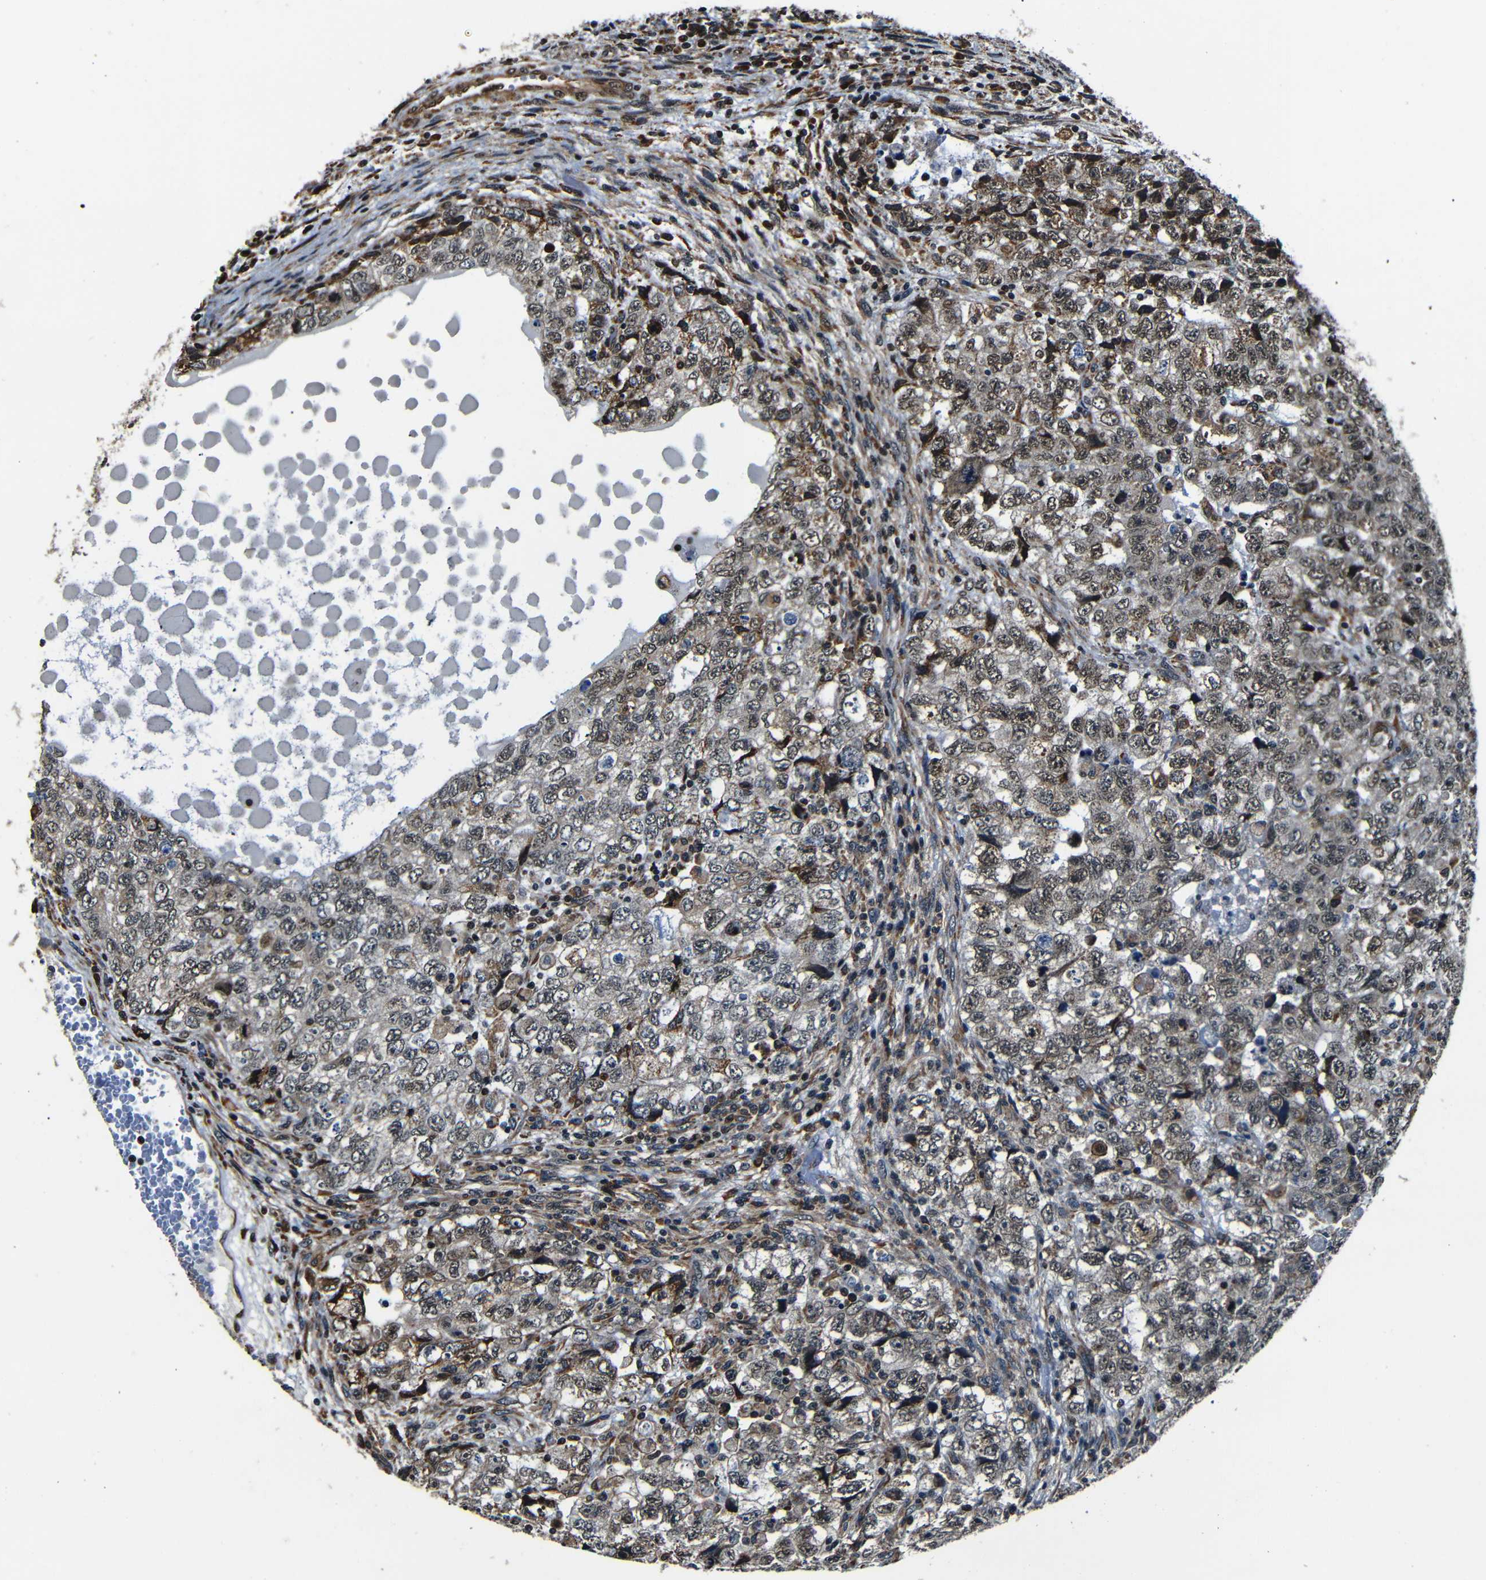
{"staining": {"intensity": "weak", "quantity": ">75%", "location": "cytoplasmic/membranous,nuclear"}, "tissue": "testis cancer", "cell_type": "Tumor cells", "image_type": "cancer", "snomed": [{"axis": "morphology", "description": "Carcinoma, Embryonal, NOS"}, {"axis": "topography", "description": "Testis"}], "caption": "DAB (3,3'-diaminobenzidine) immunohistochemical staining of human testis embryonal carcinoma demonstrates weak cytoplasmic/membranous and nuclear protein positivity in approximately >75% of tumor cells. (Stains: DAB (3,3'-diaminobenzidine) in brown, nuclei in blue, Microscopy: brightfield microscopy at high magnification).", "gene": "NCBP3", "patient": {"sex": "male", "age": 36}}